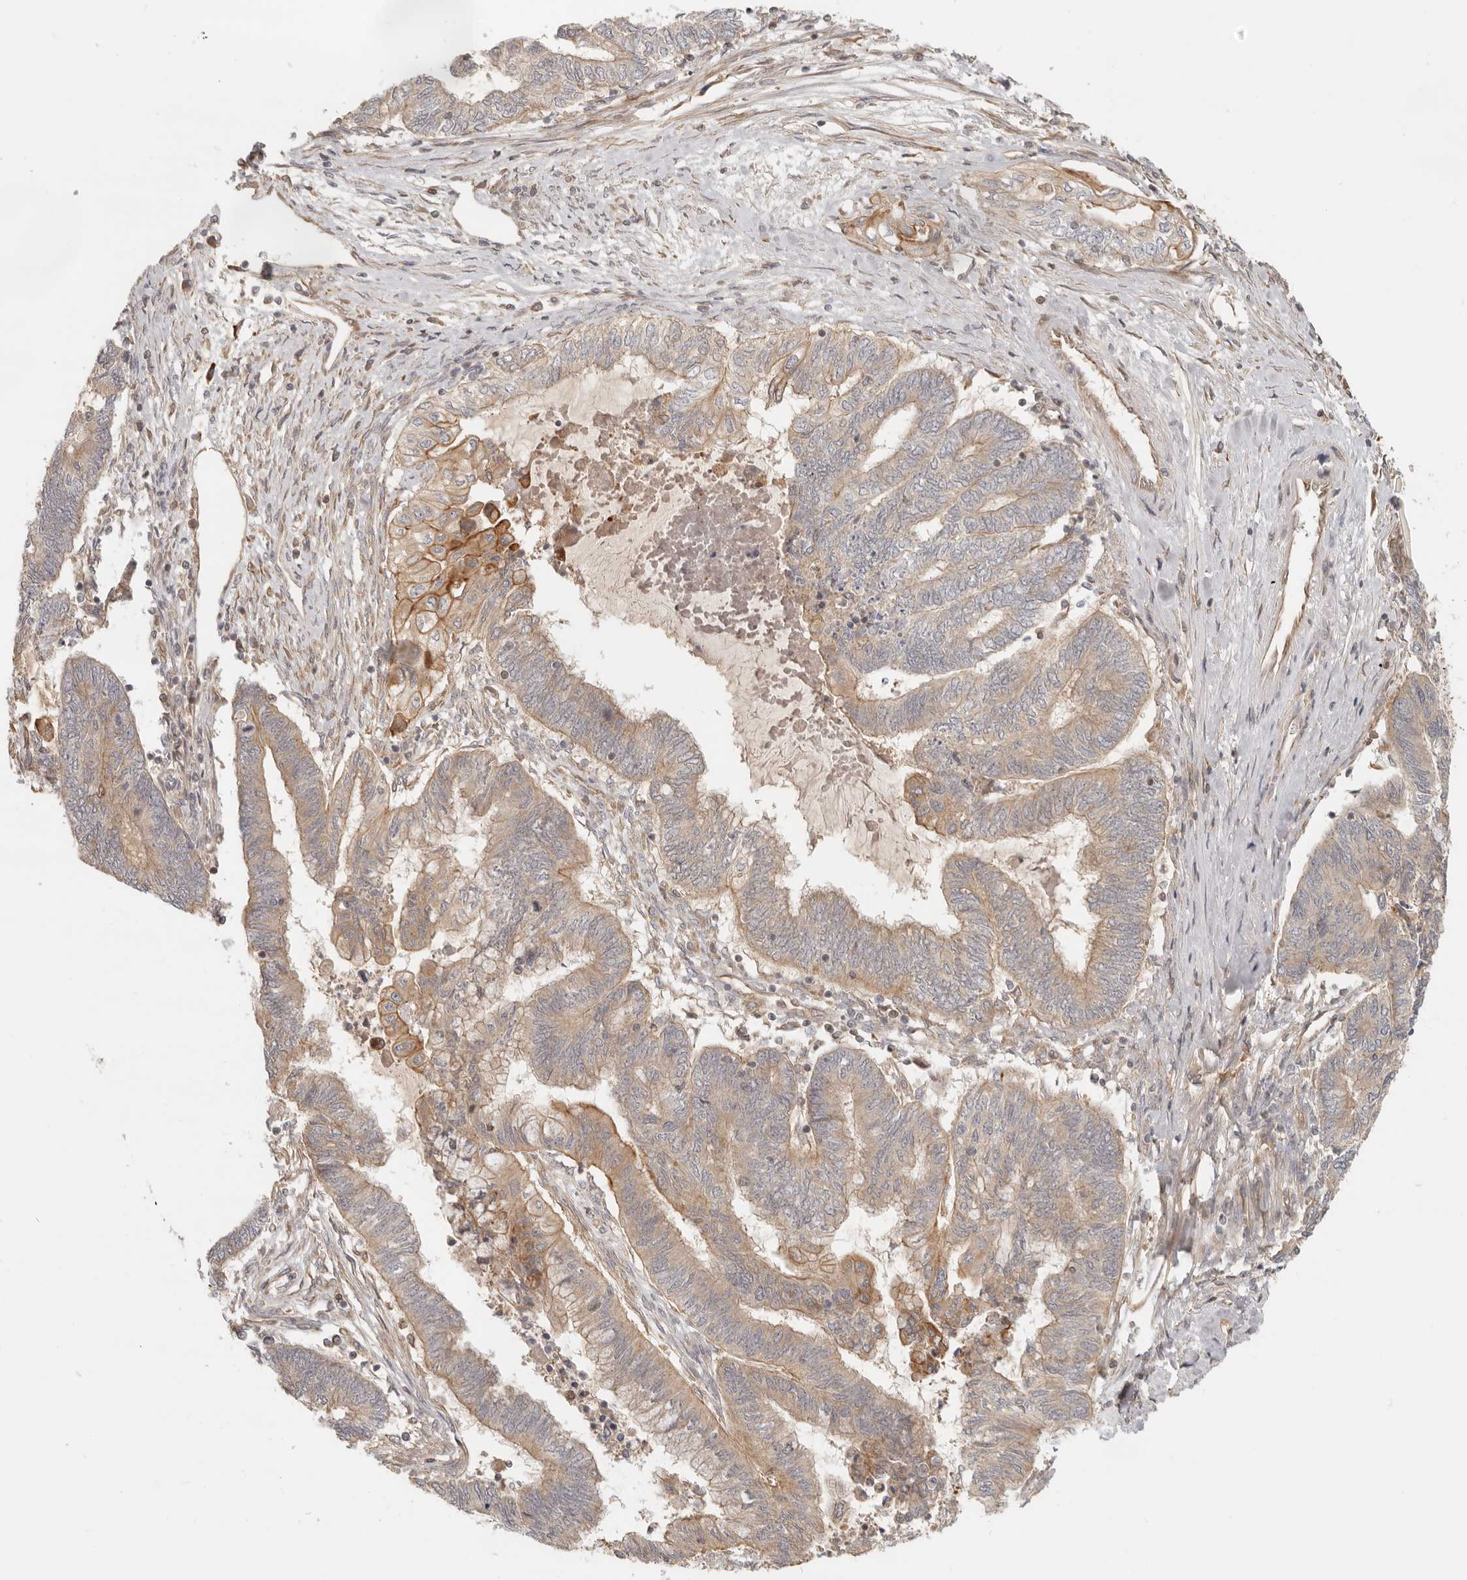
{"staining": {"intensity": "moderate", "quantity": "<25%", "location": "cytoplasmic/membranous"}, "tissue": "endometrial cancer", "cell_type": "Tumor cells", "image_type": "cancer", "snomed": [{"axis": "morphology", "description": "Adenocarcinoma, NOS"}, {"axis": "topography", "description": "Uterus"}, {"axis": "topography", "description": "Endometrium"}], "caption": "Endometrial cancer was stained to show a protein in brown. There is low levels of moderate cytoplasmic/membranous staining in about <25% of tumor cells.", "gene": "UFSP1", "patient": {"sex": "female", "age": 70}}